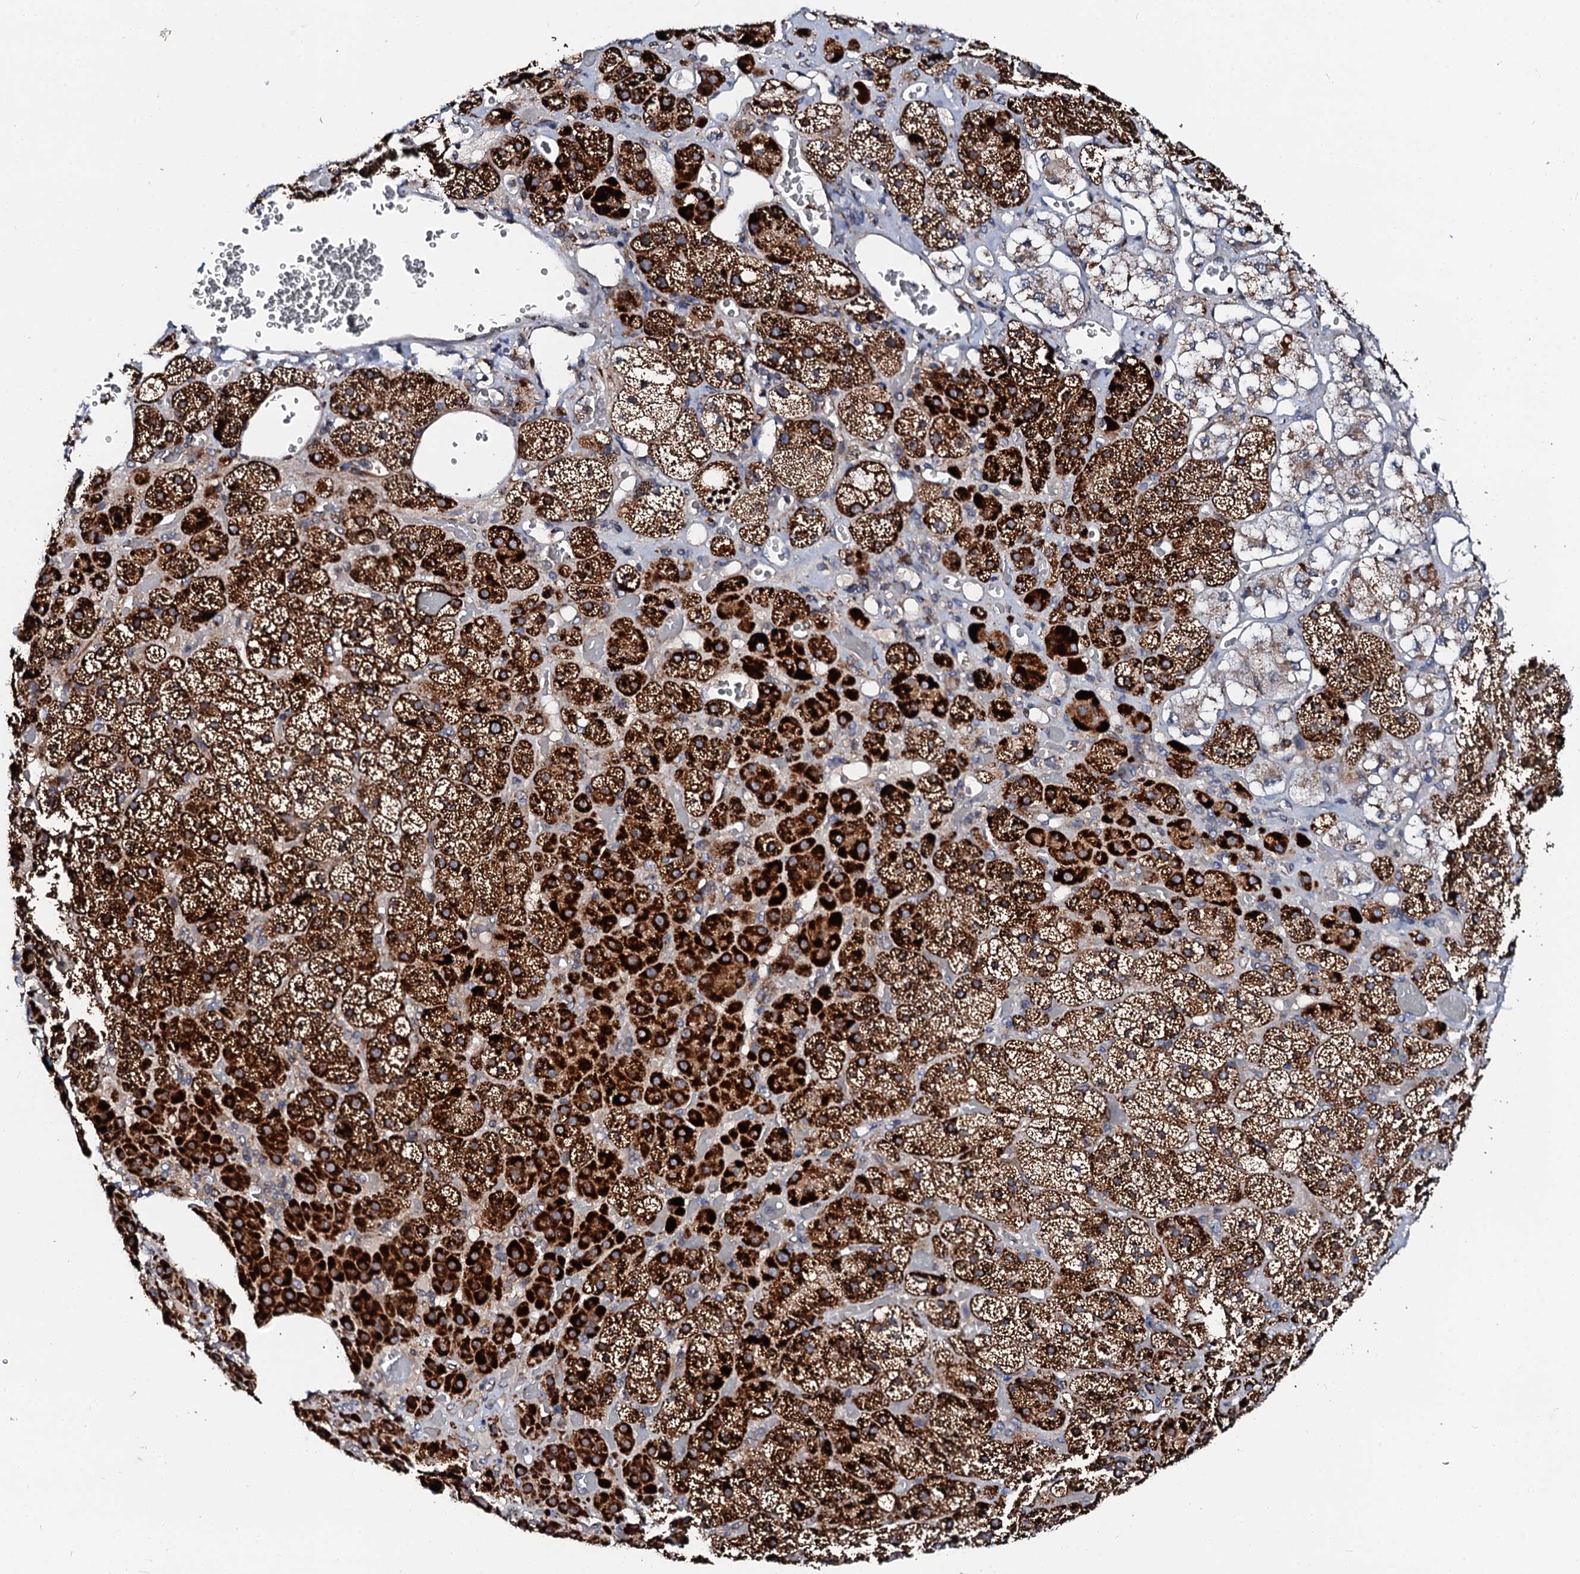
{"staining": {"intensity": "strong", "quantity": ">75%", "location": "cytoplasmic/membranous"}, "tissue": "adrenal gland", "cell_type": "Glandular cells", "image_type": "normal", "snomed": [{"axis": "morphology", "description": "Normal tissue, NOS"}, {"axis": "topography", "description": "Adrenal gland"}], "caption": "Unremarkable adrenal gland reveals strong cytoplasmic/membranous expression in about >75% of glandular cells (Brightfield microscopy of DAB IHC at high magnification)..", "gene": "UBE3C", "patient": {"sex": "male", "age": 57}}